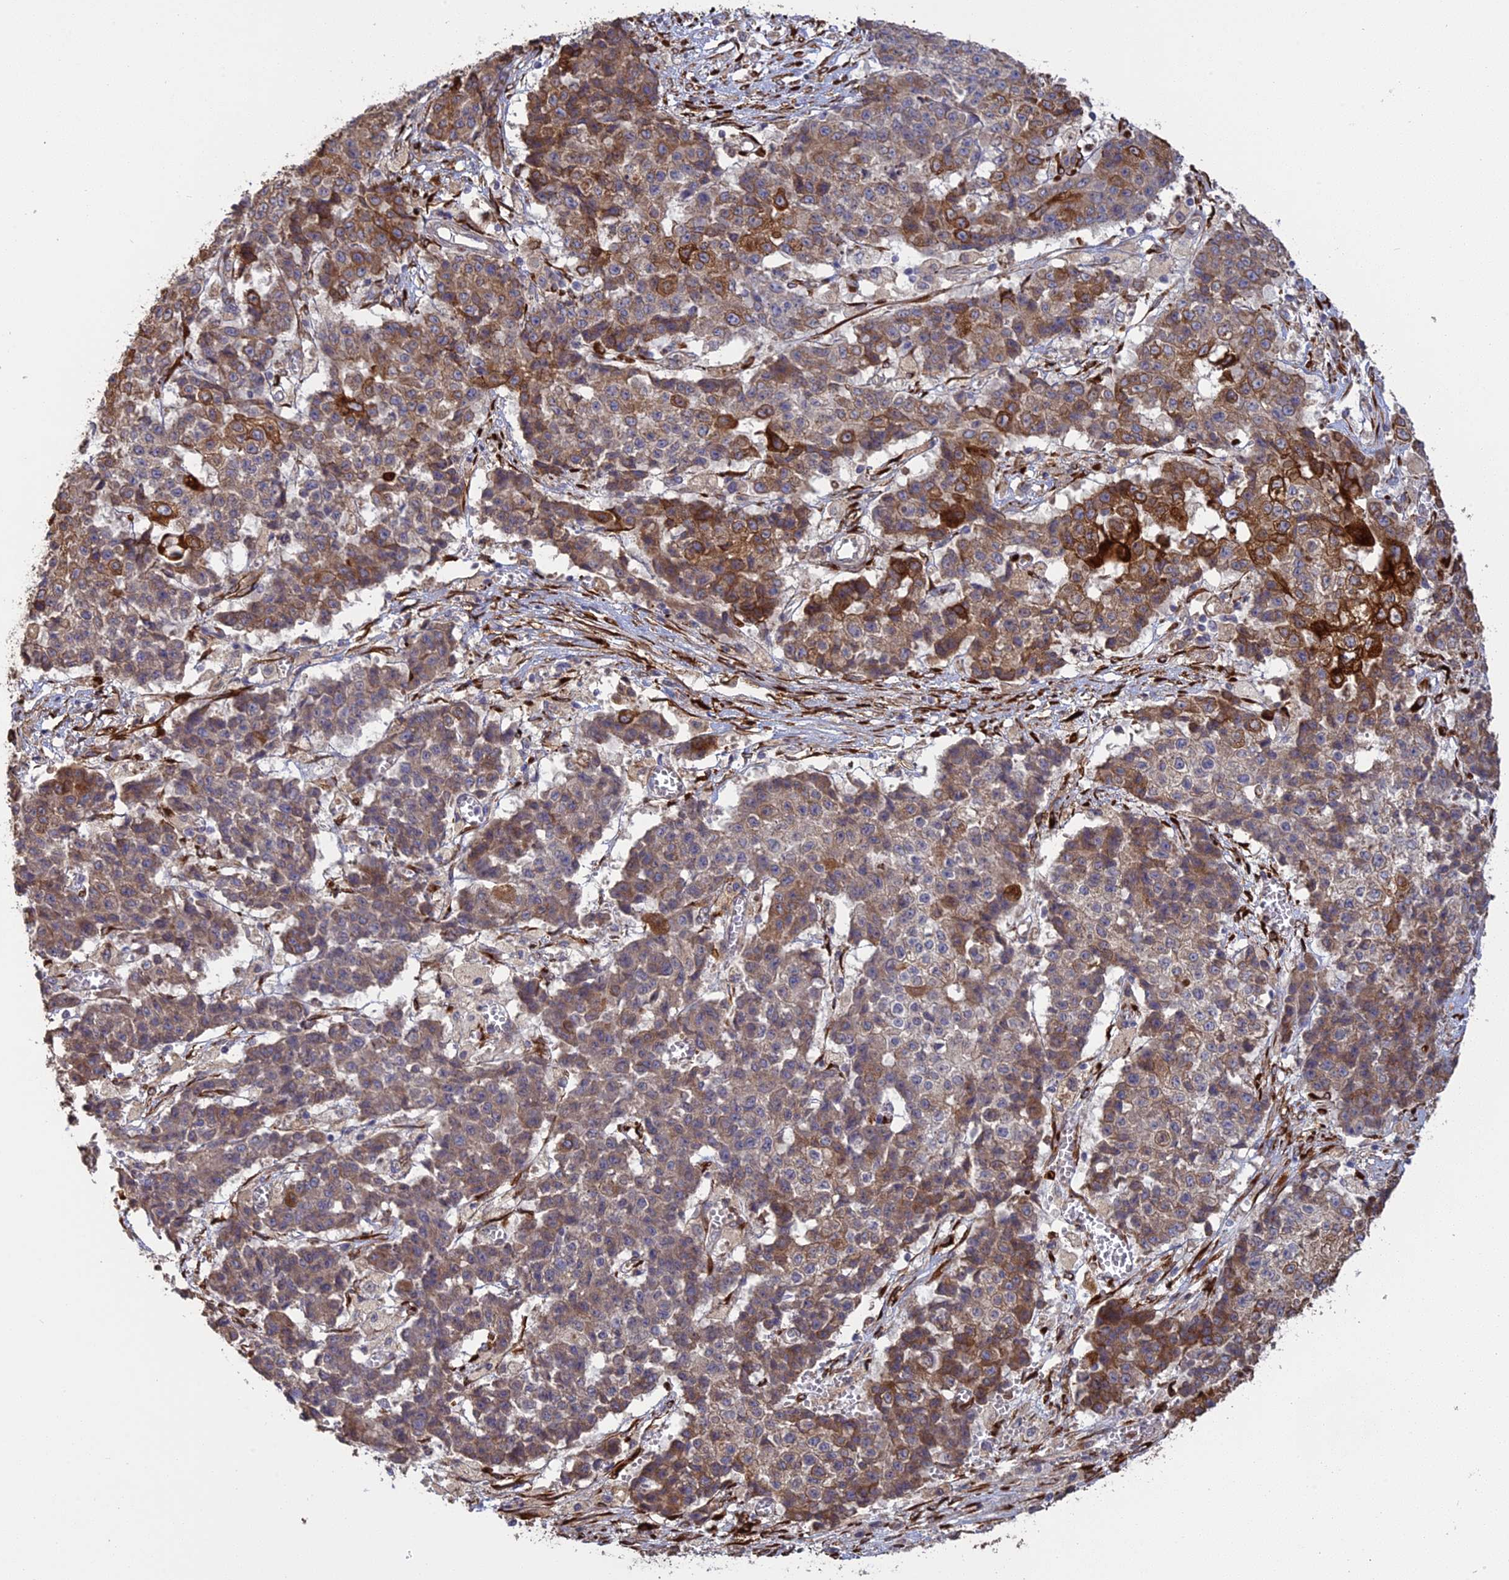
{"staining": {"intensity": "strong", "quantity": "25%-75%", "location": "cytoplasmic/membranous"}, "tissue": "ovarian cancer", "cell_type": "Tumor cells", "image_type": "cancer", "snomed": [{"axis": "morphology", "description": "Carcinoma, endometroid"}, {"axis": "topography", "description": "Ovary"}], "caption": "Strong cytoplasmic/membranous protein positivity is identified in about 25%-75% of tumor cells in ovarian cancer (endometroid carcinoma).", "gene": "PPIC", "patient": {"sex": "female", "age": 42}}